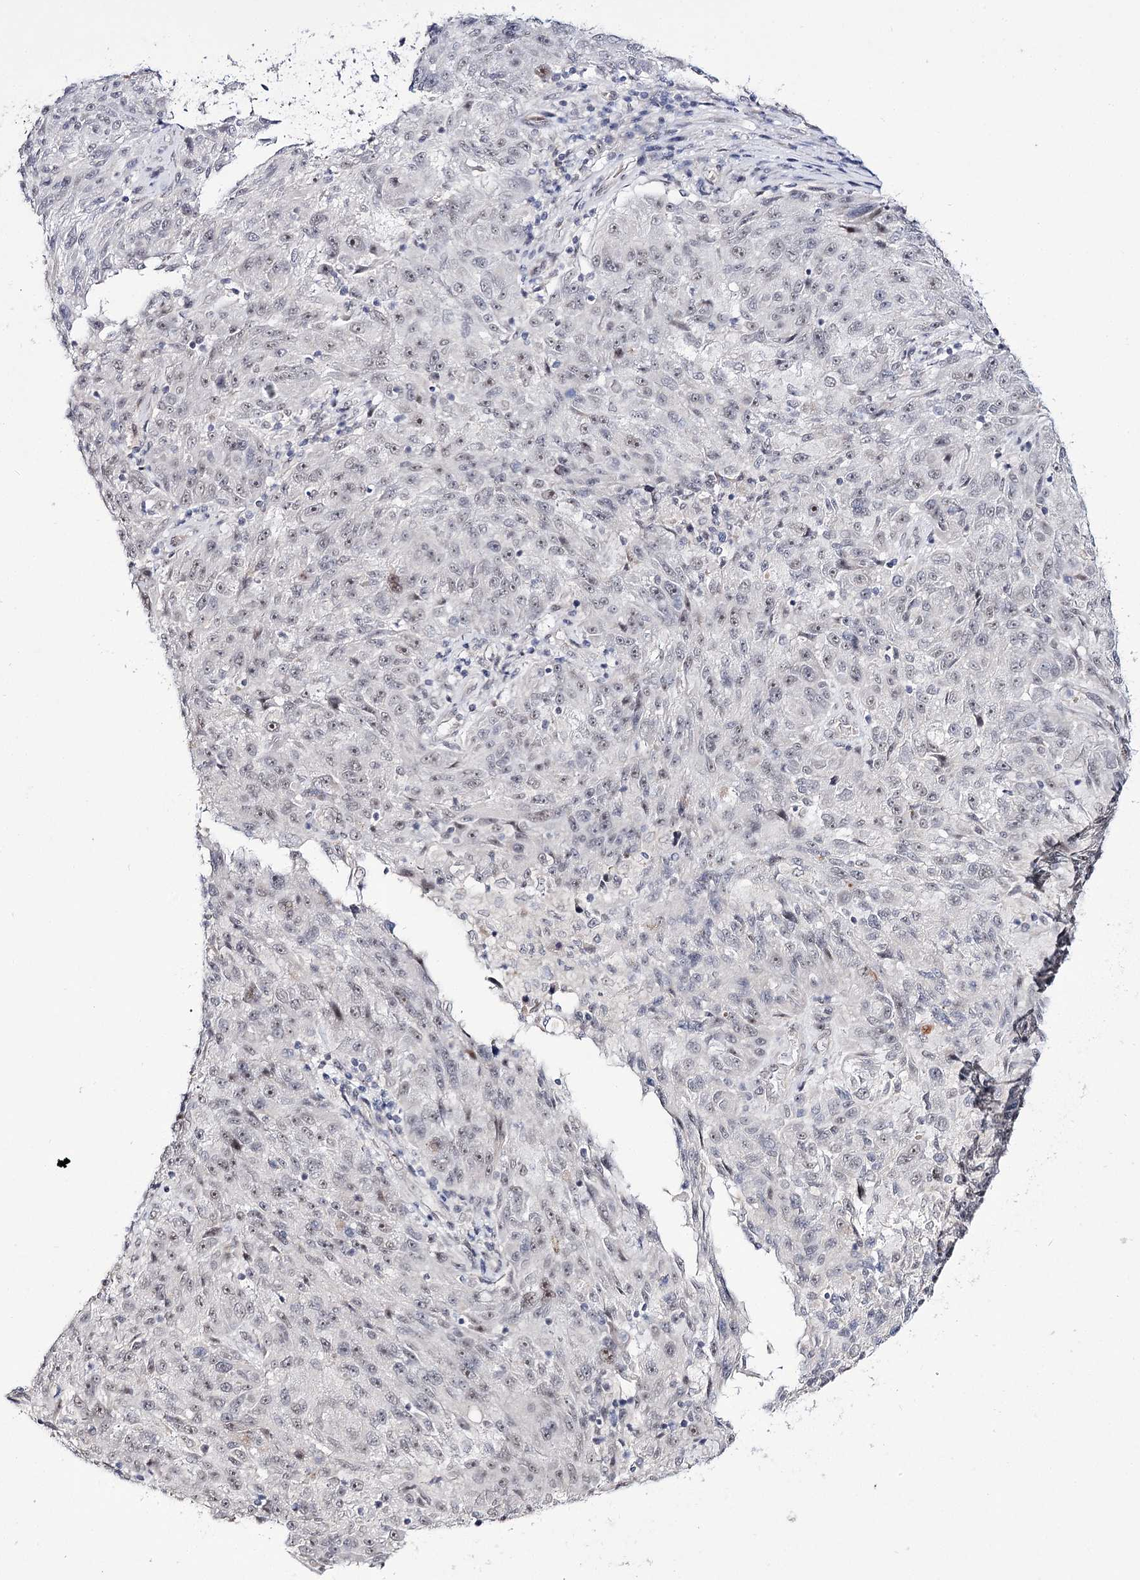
{"staining": {"intensity": "weak", "quantity": "<25%", "location": "nuclear"}, "tissue": "melanoma", "cell_type": "Tumor cells", "image_type": "cancer", "snomed": [{"axis": "morphology", "description": "Malignant melanoma, NOS"}, {"axis": "topography", "description": "Skin"}], "caption": "This is a image of immunohistochemistry (IHC) staining of melanoma, which shows no positivity in tumor cells.", "gene": "RRP9", "patient": {"sex": "male", "age": 53}}